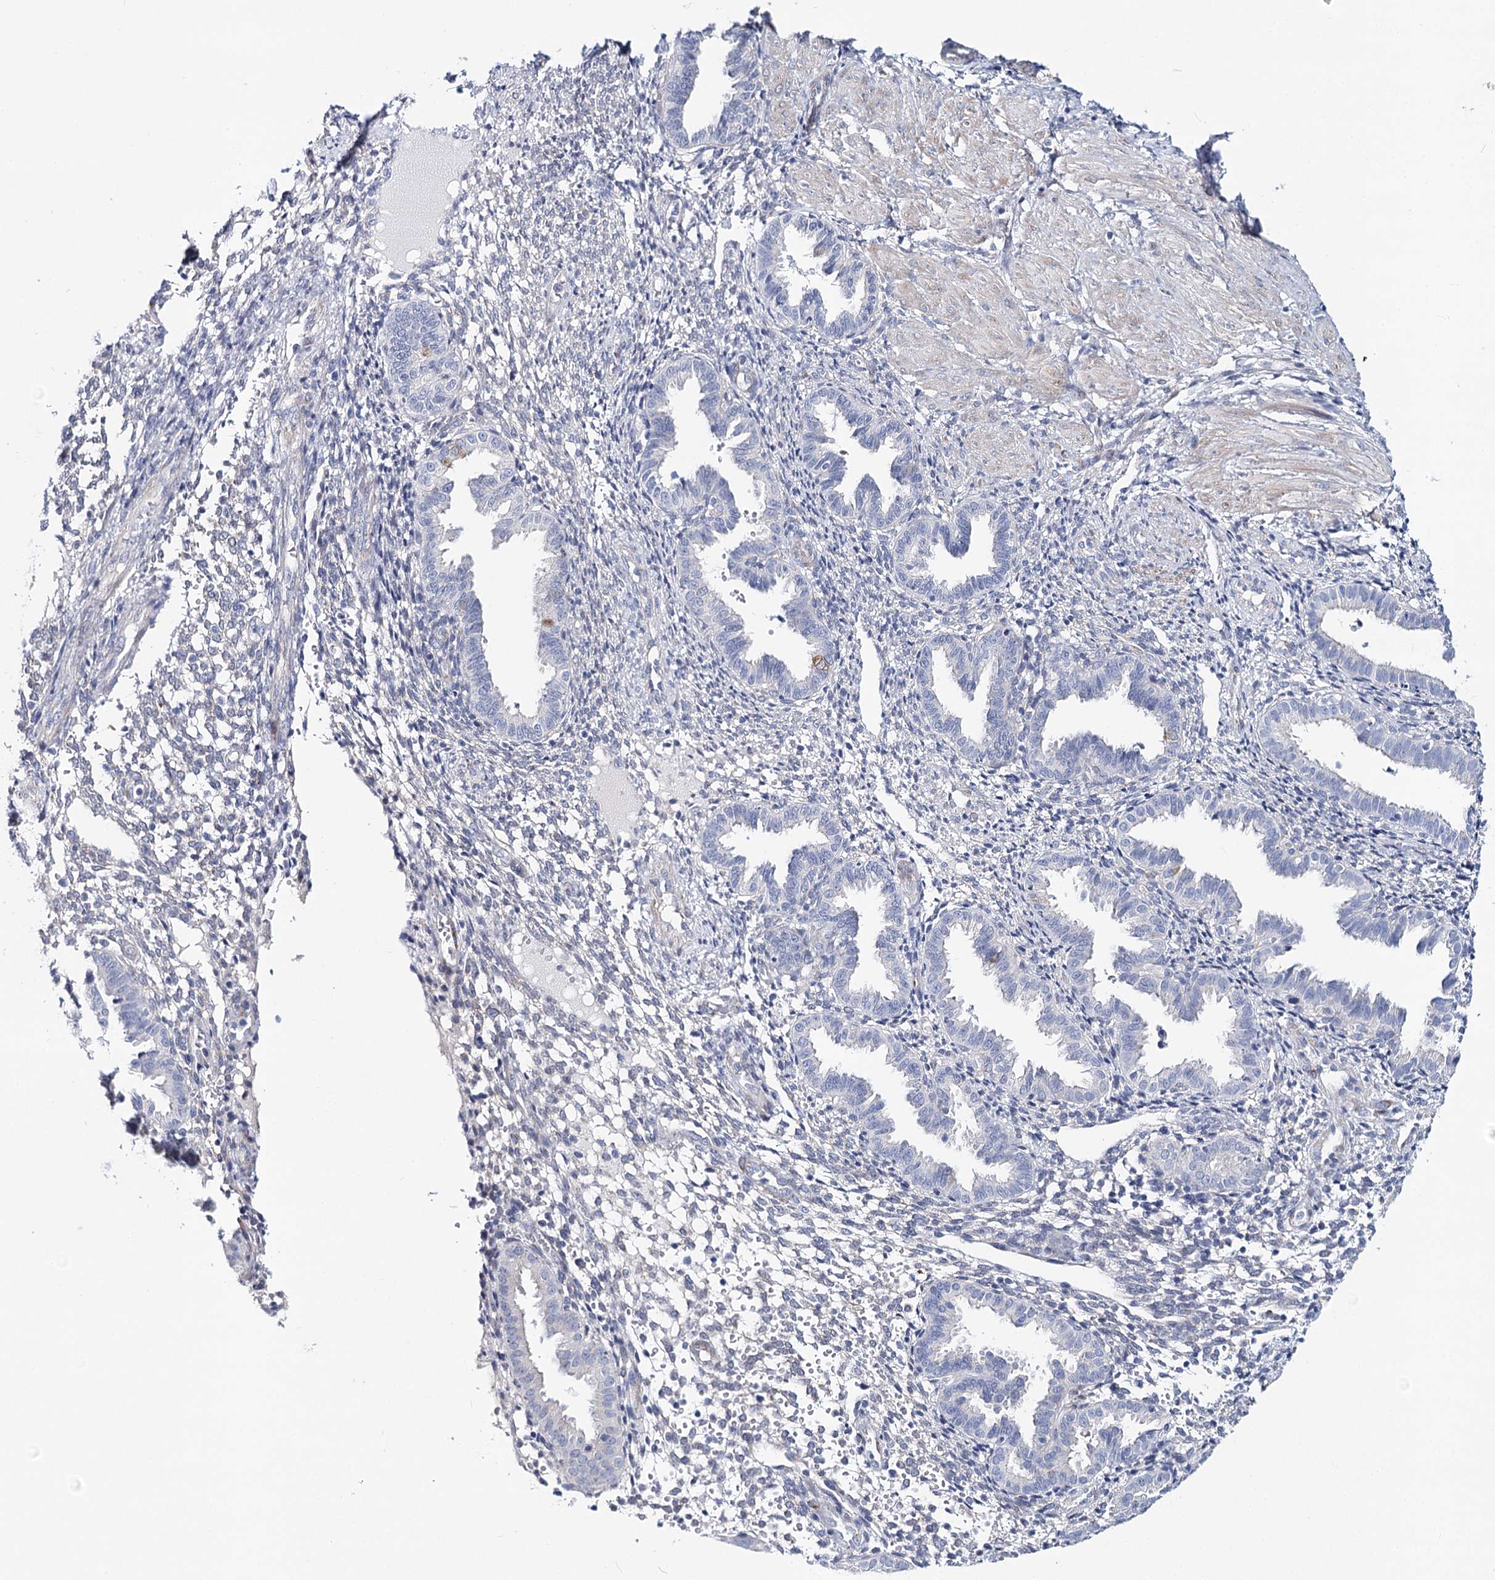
{"staining": {"intensity": "negative", "quantity": "none", "location": "none"}, "tissue": "endometrium", "cell_type": "Cells in endometrial stroma", "image_type": "normal", "snomed": [{"axis": "morphology", "description": "Normal tissue, NOS"}, {"axis": "topography", "description": "Endometrium"}], "caption": "A micrograph of endometrium stained for a protein demonstrates no brown staining in cells in endometrial stroma. (Stains: DAB (3,3'-diaminobenzidine) immunohistochemistry with hematoxylin counter stain, Microscopy: brightfield microscopy at high magnification).", "gene": "TEX12", "patient": {"sex": "female", "age": 33}}